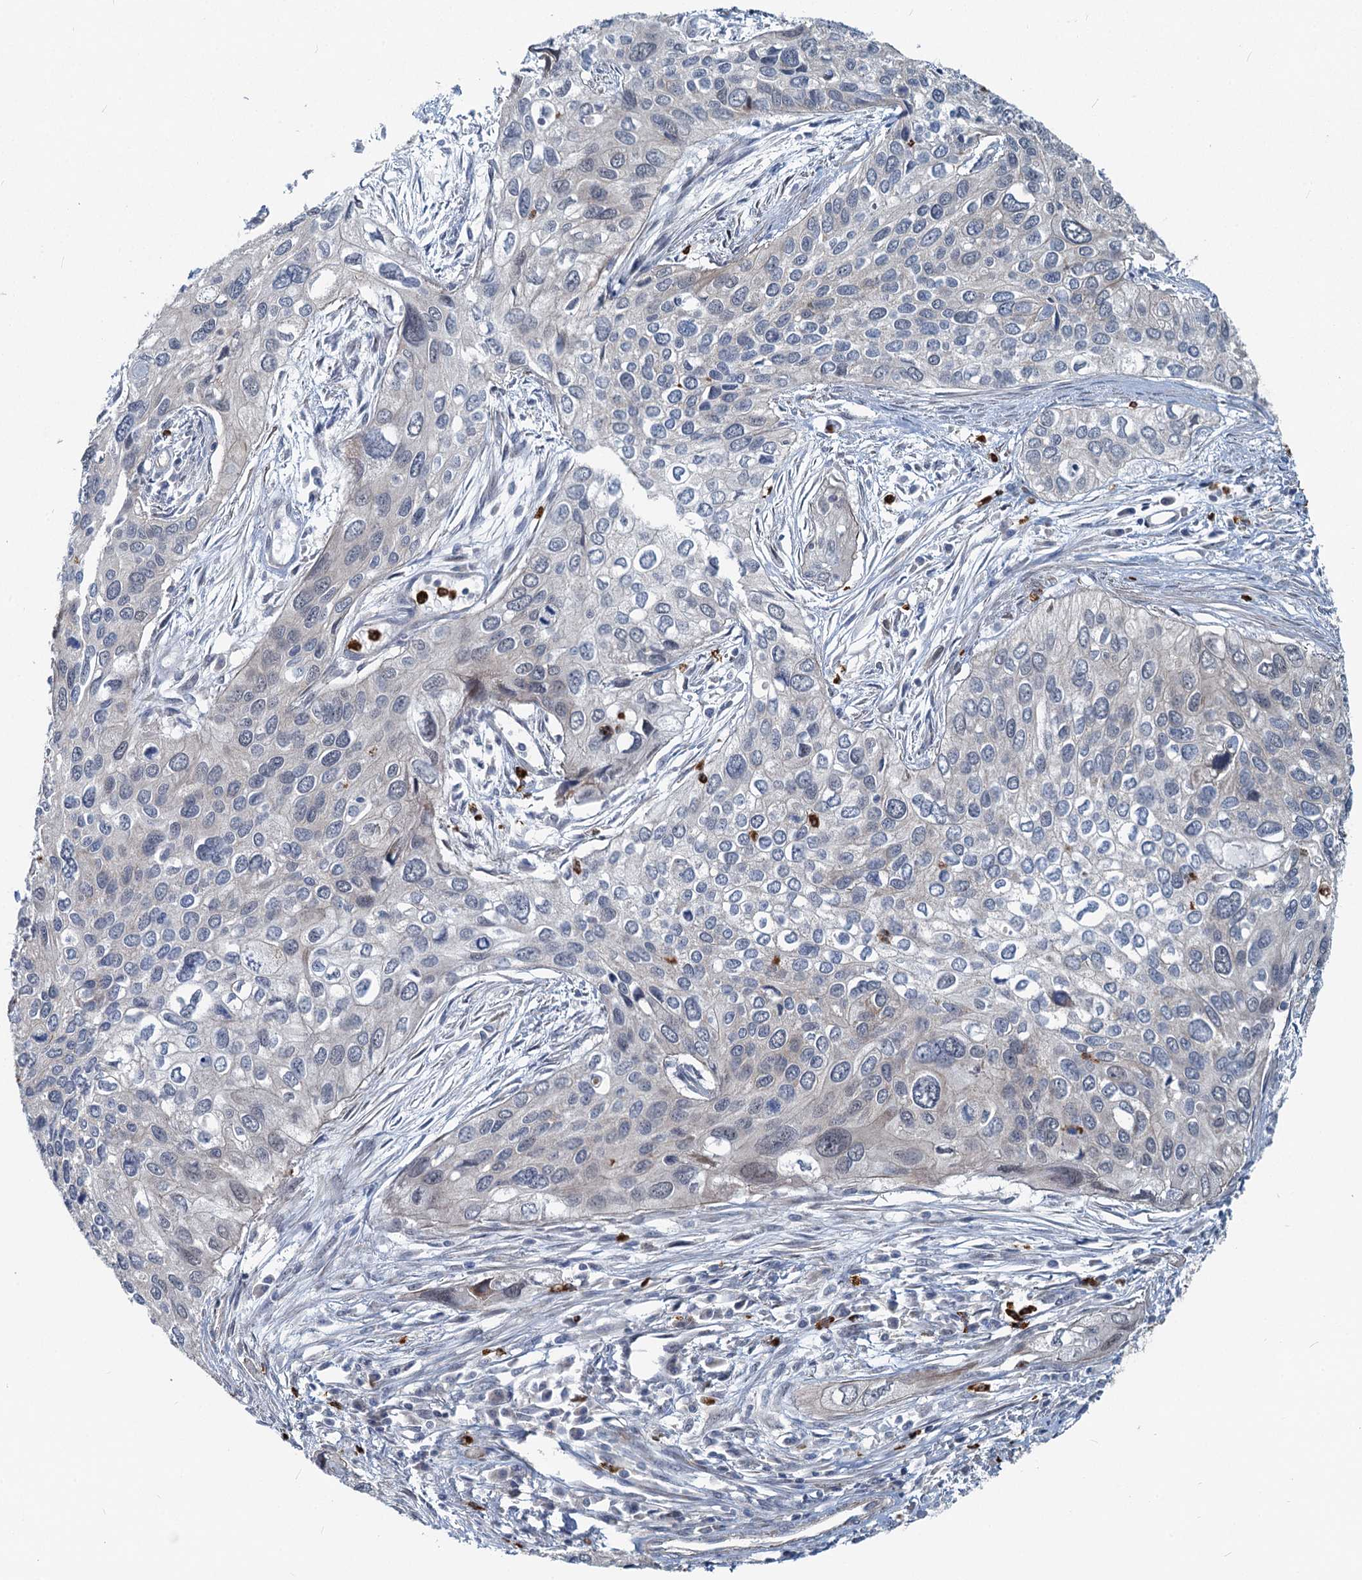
{"staining": {"intensity": "negative", "quantity": "none", "location": "none"}, "tissue": "cervical cancer", "cell_type": "Tumor cells", "image_type": "cancer", "snomed": [{"axis": "morphology", "description": "Squamous cell carcinoma, NOS"}, {"axis": "topography", "description": "Cervix"}], "caption": "This is an IHC image of human cervical squamous cell carcinoma. There is no positivity in tumor cells.", "gene": "ADCY2", "patient": {"sex": "female", "age": 55}}